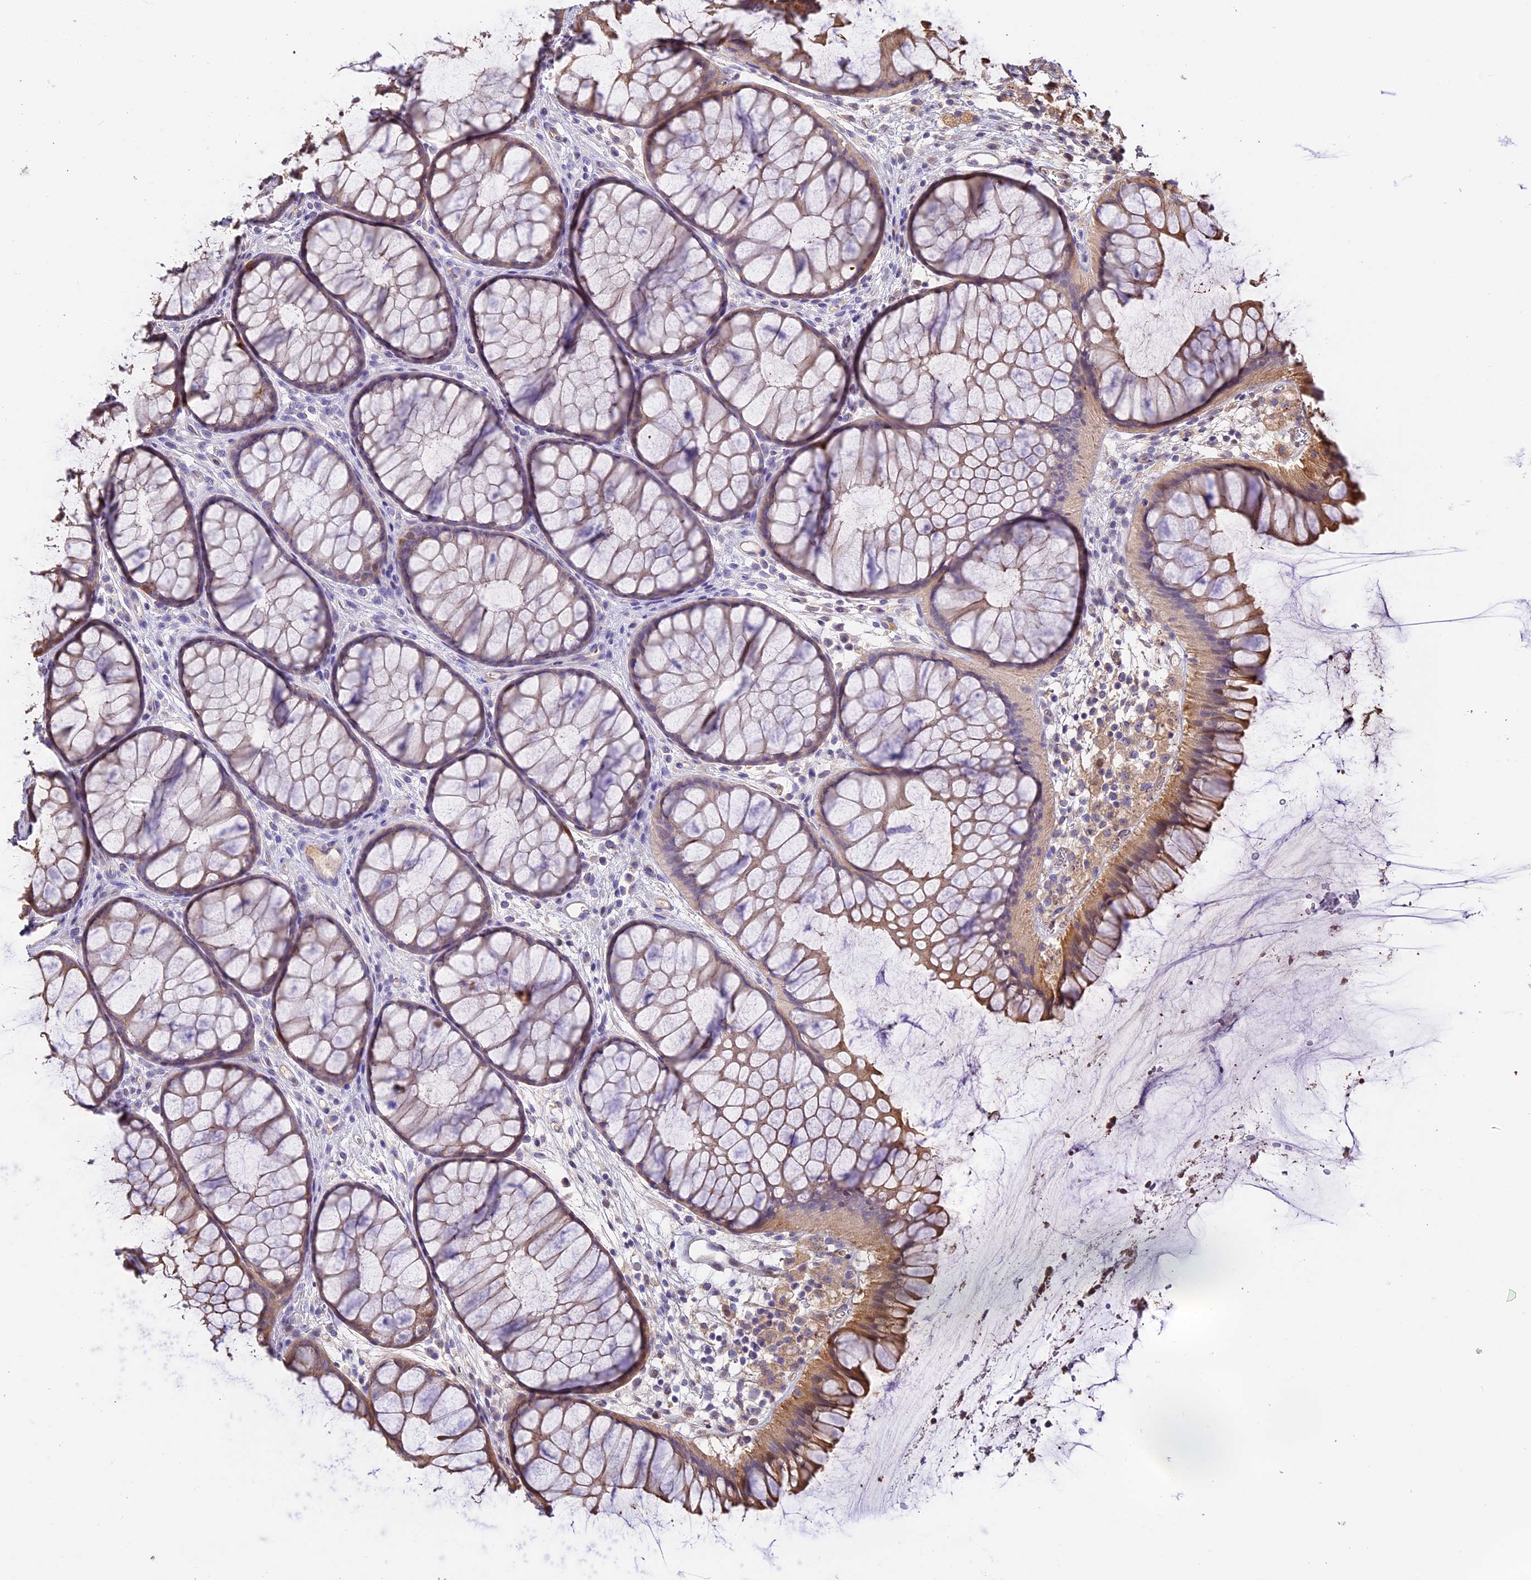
{"staining": {"intensity": "moderate", "quantity": ">75%", "location": "cytoplasmic/membranous"}, "tissue": "colon", "cell_type": "Endothelial cells", "image_type": "normal", "snomed": [{"axis": "morphology", "description": "Normal tissue, NOS"}, {"axis": "topography", "description": "Colon"}], "caption": "This histopathology image demonstrates immunohistochemistry staining of unremarkable human colon, with medium moderate cytoplasmic/membranous positivity in approximately >75% of endothelial cells.", "gene": "PPP1R37", "patient": {"sex": "female", "age": 82}}